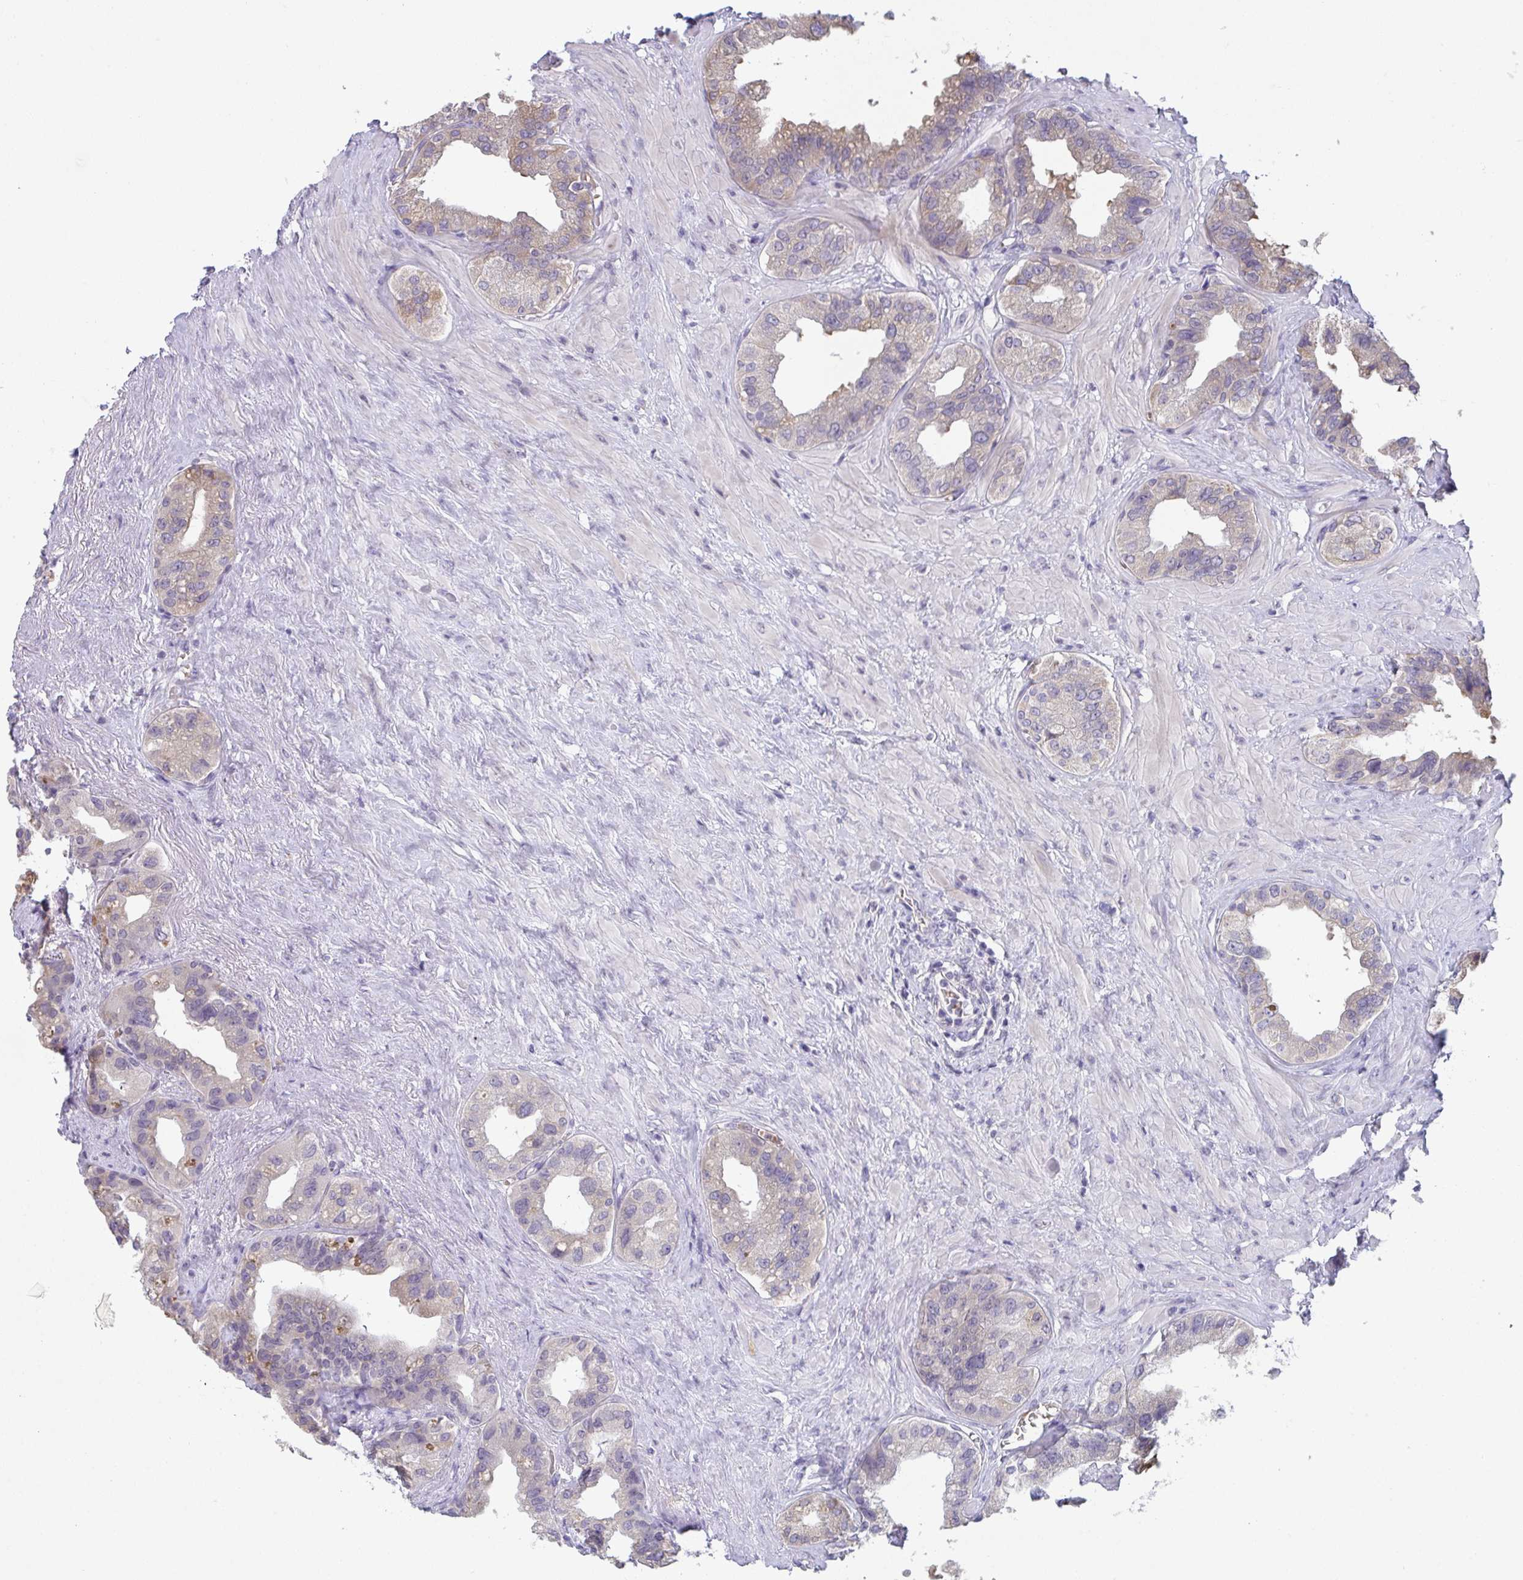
{"staining": {"intensity": "moderate", "quantity": "<25%", "location": "cytoplasmic/membranous"}, "tissue": "seminal vesicle", "cell_type": "Glandular cells", "image_type": "normal", "snomed": [{"axis": "morphology", "description": "Normal tissue, NOS"}, {"axis": "topography", "description": "Seminal veicle"}, {"axis": "topography", "description": "Peripheral nerve tissue"}], "caption": "Moderate cytoplasmic/membranous staining is present in approximately <25% of glandular cells in normal seminal vesicle.", "gene": "RIOK1", "patient": {"sex": "male", "age": 76}}